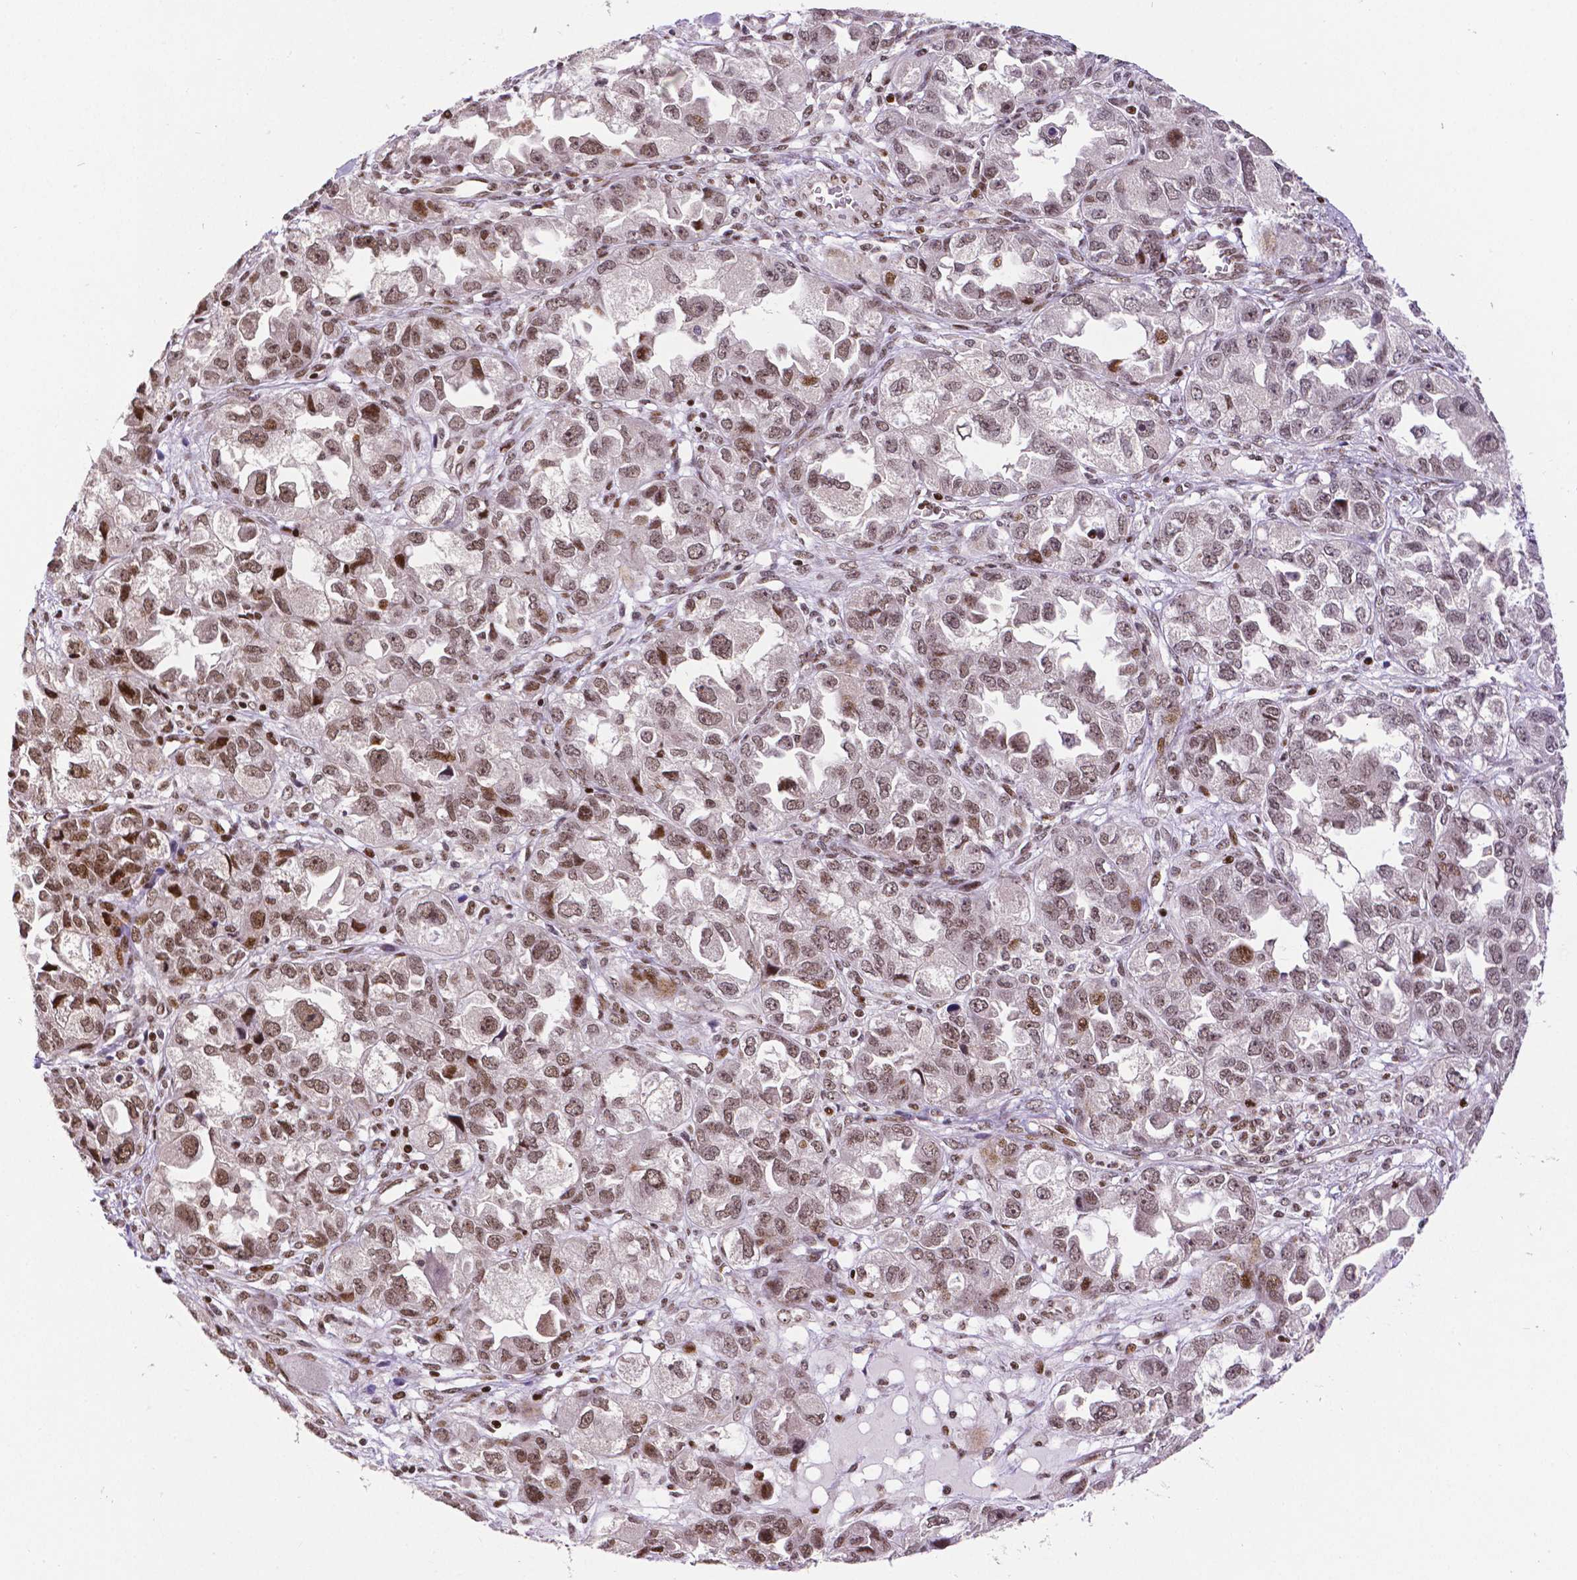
{"staining": {"intensity": "moderate", "quantity": ">75%", "location": "nuclear"}, "tissue": "ovarian cancer", "cell_type": "Tumor cells", "image_type": "cancer", "snomed": [{"axis": "morphology", "description": "Cystadenocarcinoma, serous, NOS"}, {"axis": "topography", "description": "Ovary"}], "caption": "DAB (3,3'-diaminobenzidine) immunohistochemical staining of ovarian cancer reveals moderate nuclear protein expression in about >75% of tumor cells.", "gene": "CTCF", "patient": {"sex": "female", "age": 84}}